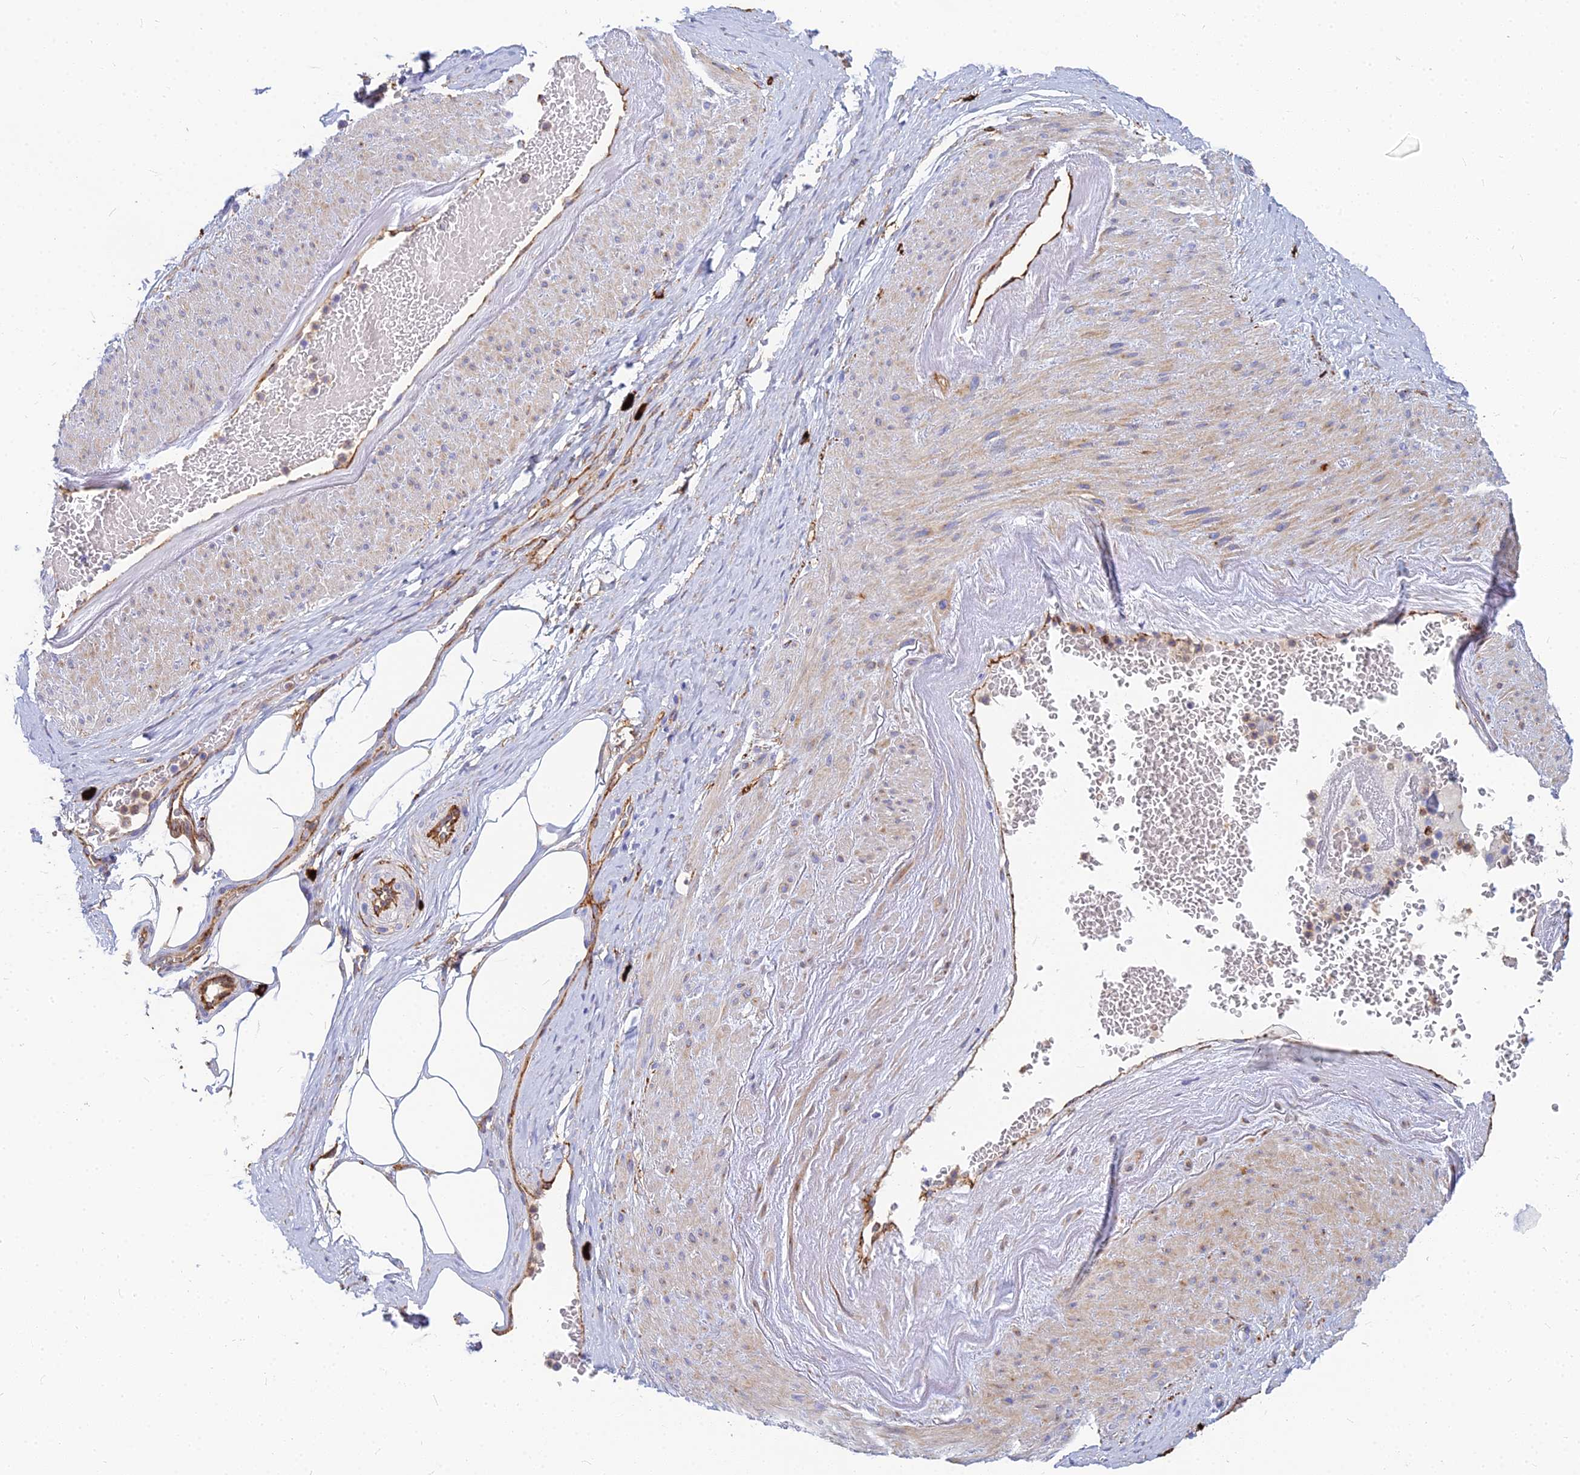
{"staining": {"intensity": "negative", "quantity": "none", "location": "none"}, "tissue": "soft tissue", "cell_type": "Chondrocytes", "image_type": "normal", "snomed": [{"axis": "morphology", "description": "Normal tissue, NOS"}, {"axis": "morphology", "description": "Adenocarcinoma, Low grade"}, {"axis": "topography", "description": "Prostate"}, {"axis": "topography", "description": "Peripheral nerve tissue"}], "caption": "Human soft tissue stained for a protein using immunohistochemistry reveals no staining in chondrocytes.", "gene": "VAT1", "patient": {"sex": "male", "age": 63}}